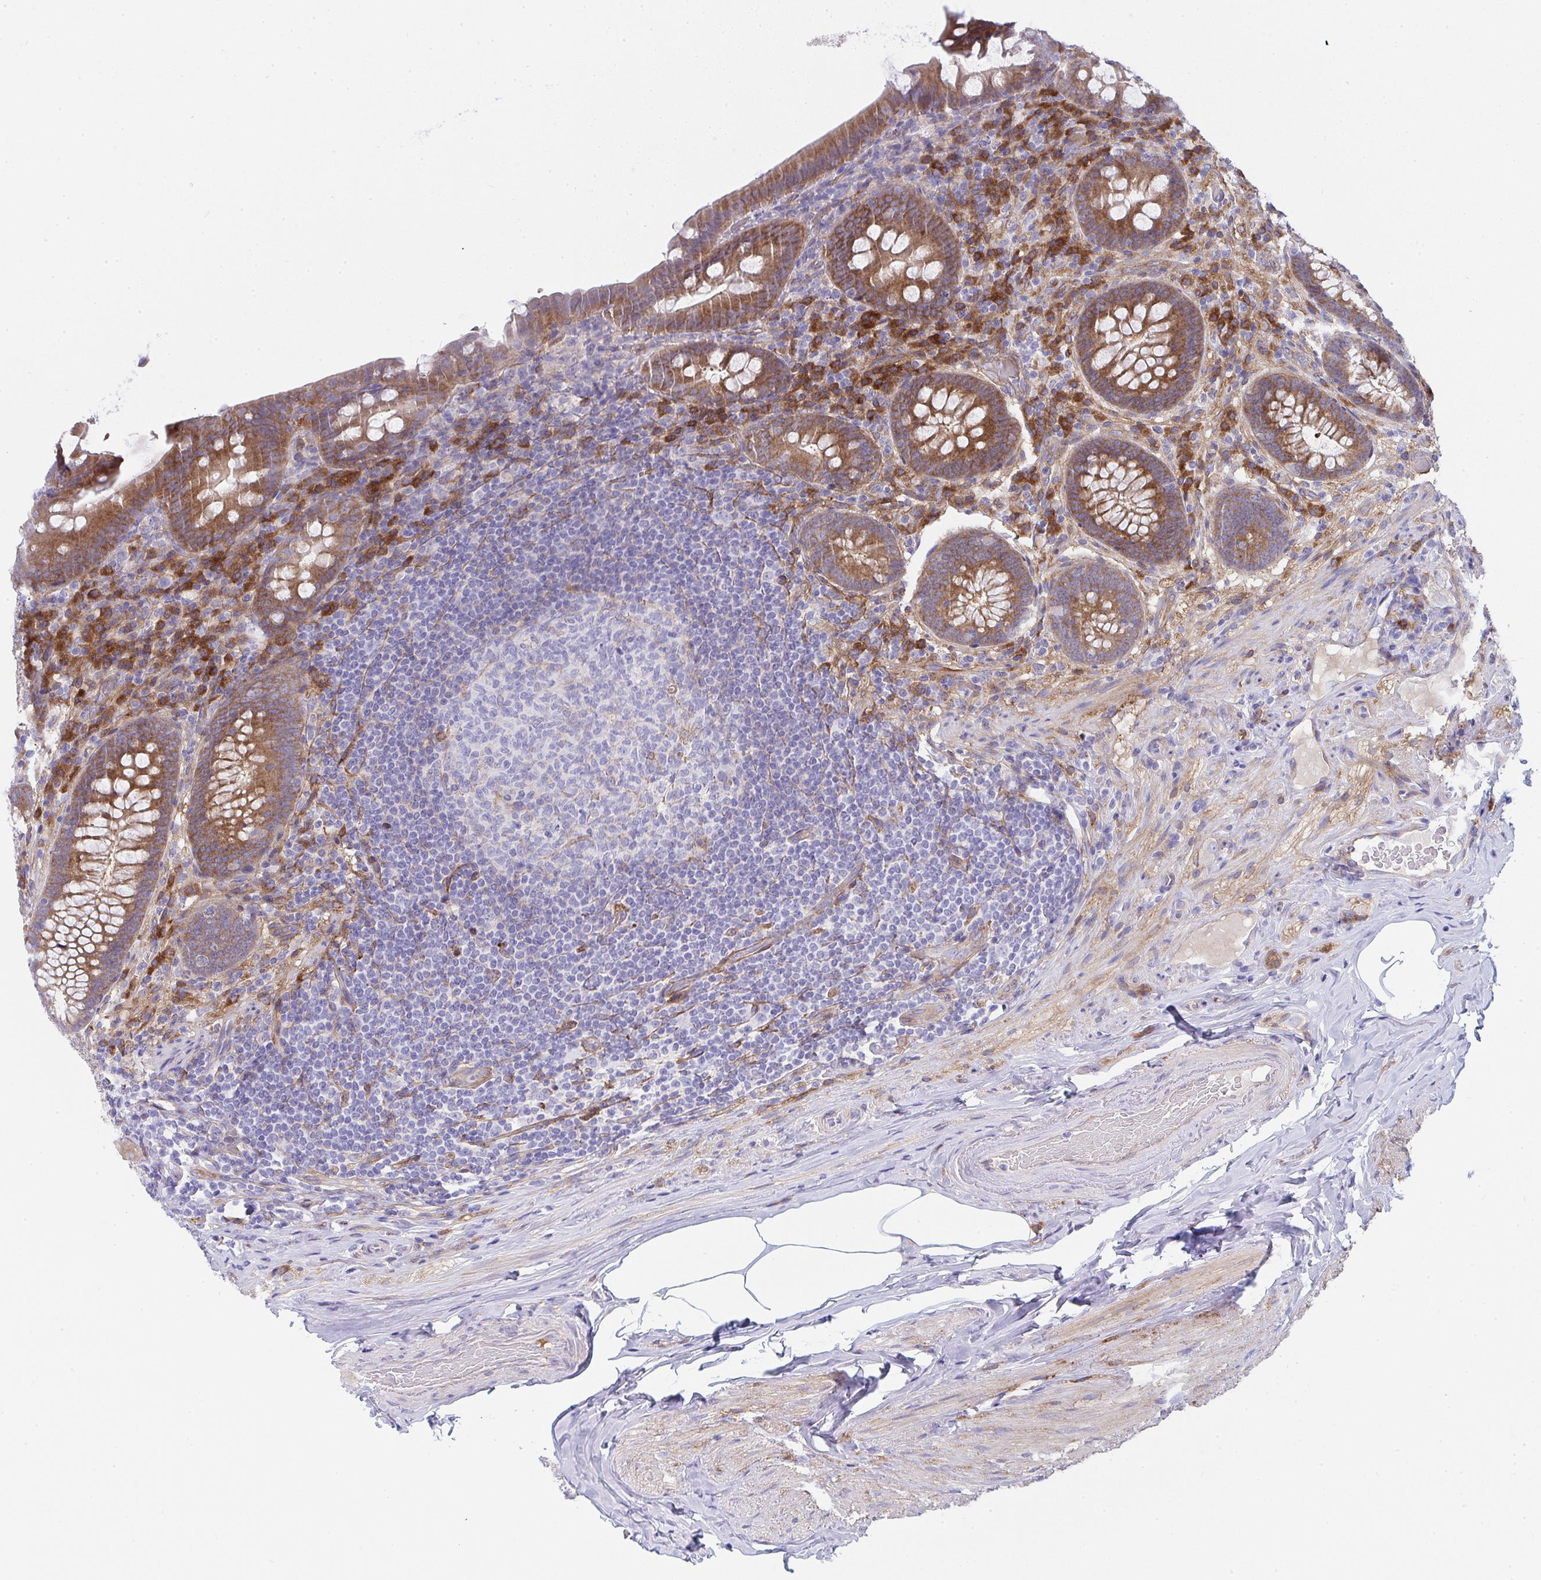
{"staining": {"intensity": "moderate", "quantity": ">75%", "location": "cytoplasmic/membranous"}, "tissue": "appendix", "cell_type": "Glandular cells", "image_type": "normal", "snomed": [{"axis": "morphology", "description": "Normal tissue, NOS"}, {"axis": "topography", "description": "Appendix"}], "caption": "Human appendix stained for a protein (brown) displays moderate cytoplasmic/membranous positive expression in approximately >75% of glandular cells.", "gene": "GAB1", "patient": {"sex": "male", "age": 71}}